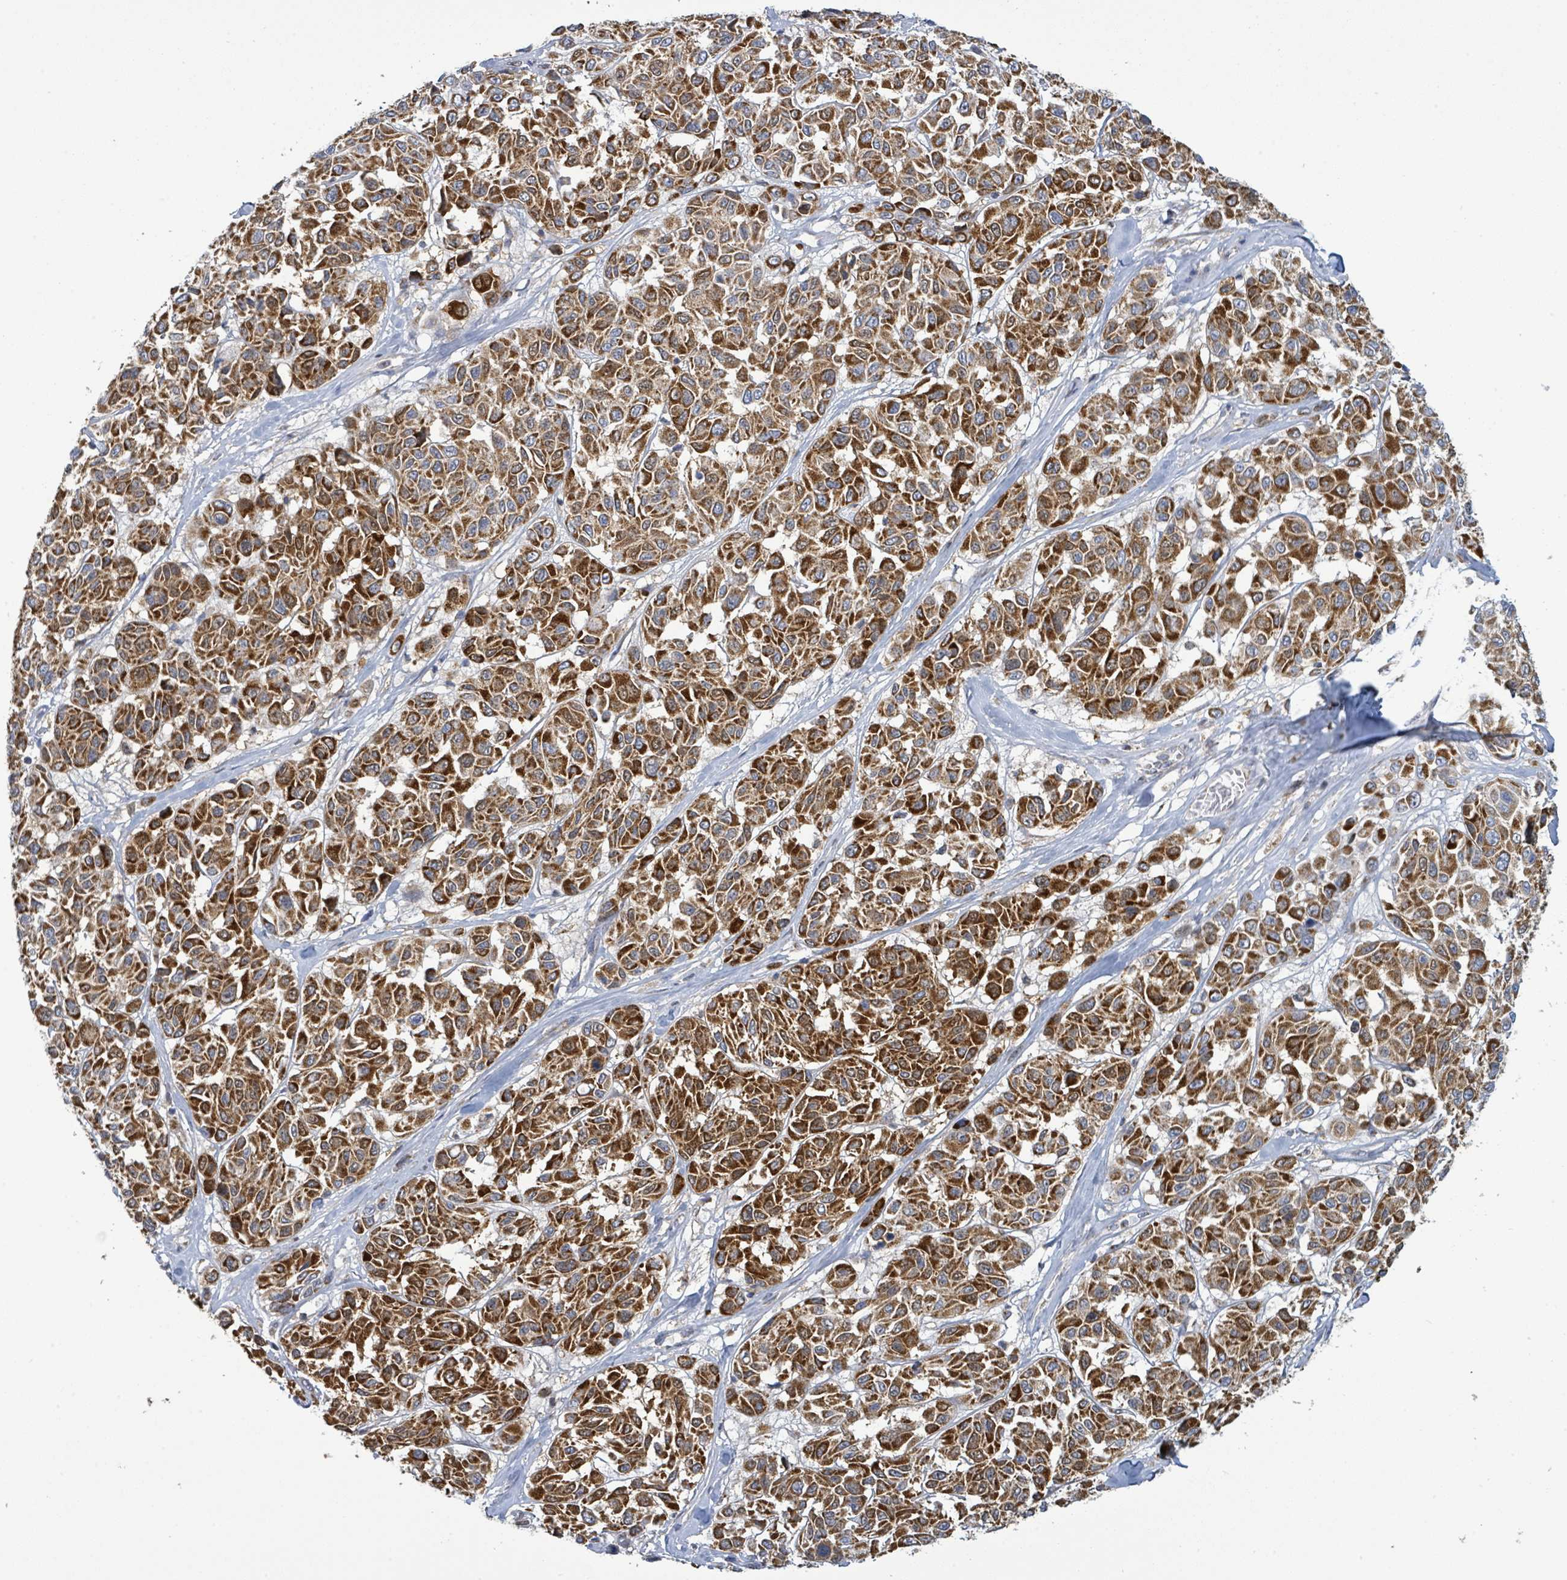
{"staining": {"intensity": "strong", "quantity": ">75%", "location": "cytoplasmic/membranous"}, "tissue": "melanoma", "cell_type": "Tumor cells", "image_type": "cancer", "snomed": [{"axis": "morphology", "description": "Malignant melanoma, NOS"}, {"axis": "topography", "description": "Skin"}], "caption": "A histopathology image of melanoma stained for a protein reveals strong cytoplasmic/membranous brown staining in tumor cells. Immunohistochemistry (ihc) stains the protein in brown and the nuclei are stained blue.", "gene": "SUCLG2", "patient": {"sex": "female", "age": 66}}